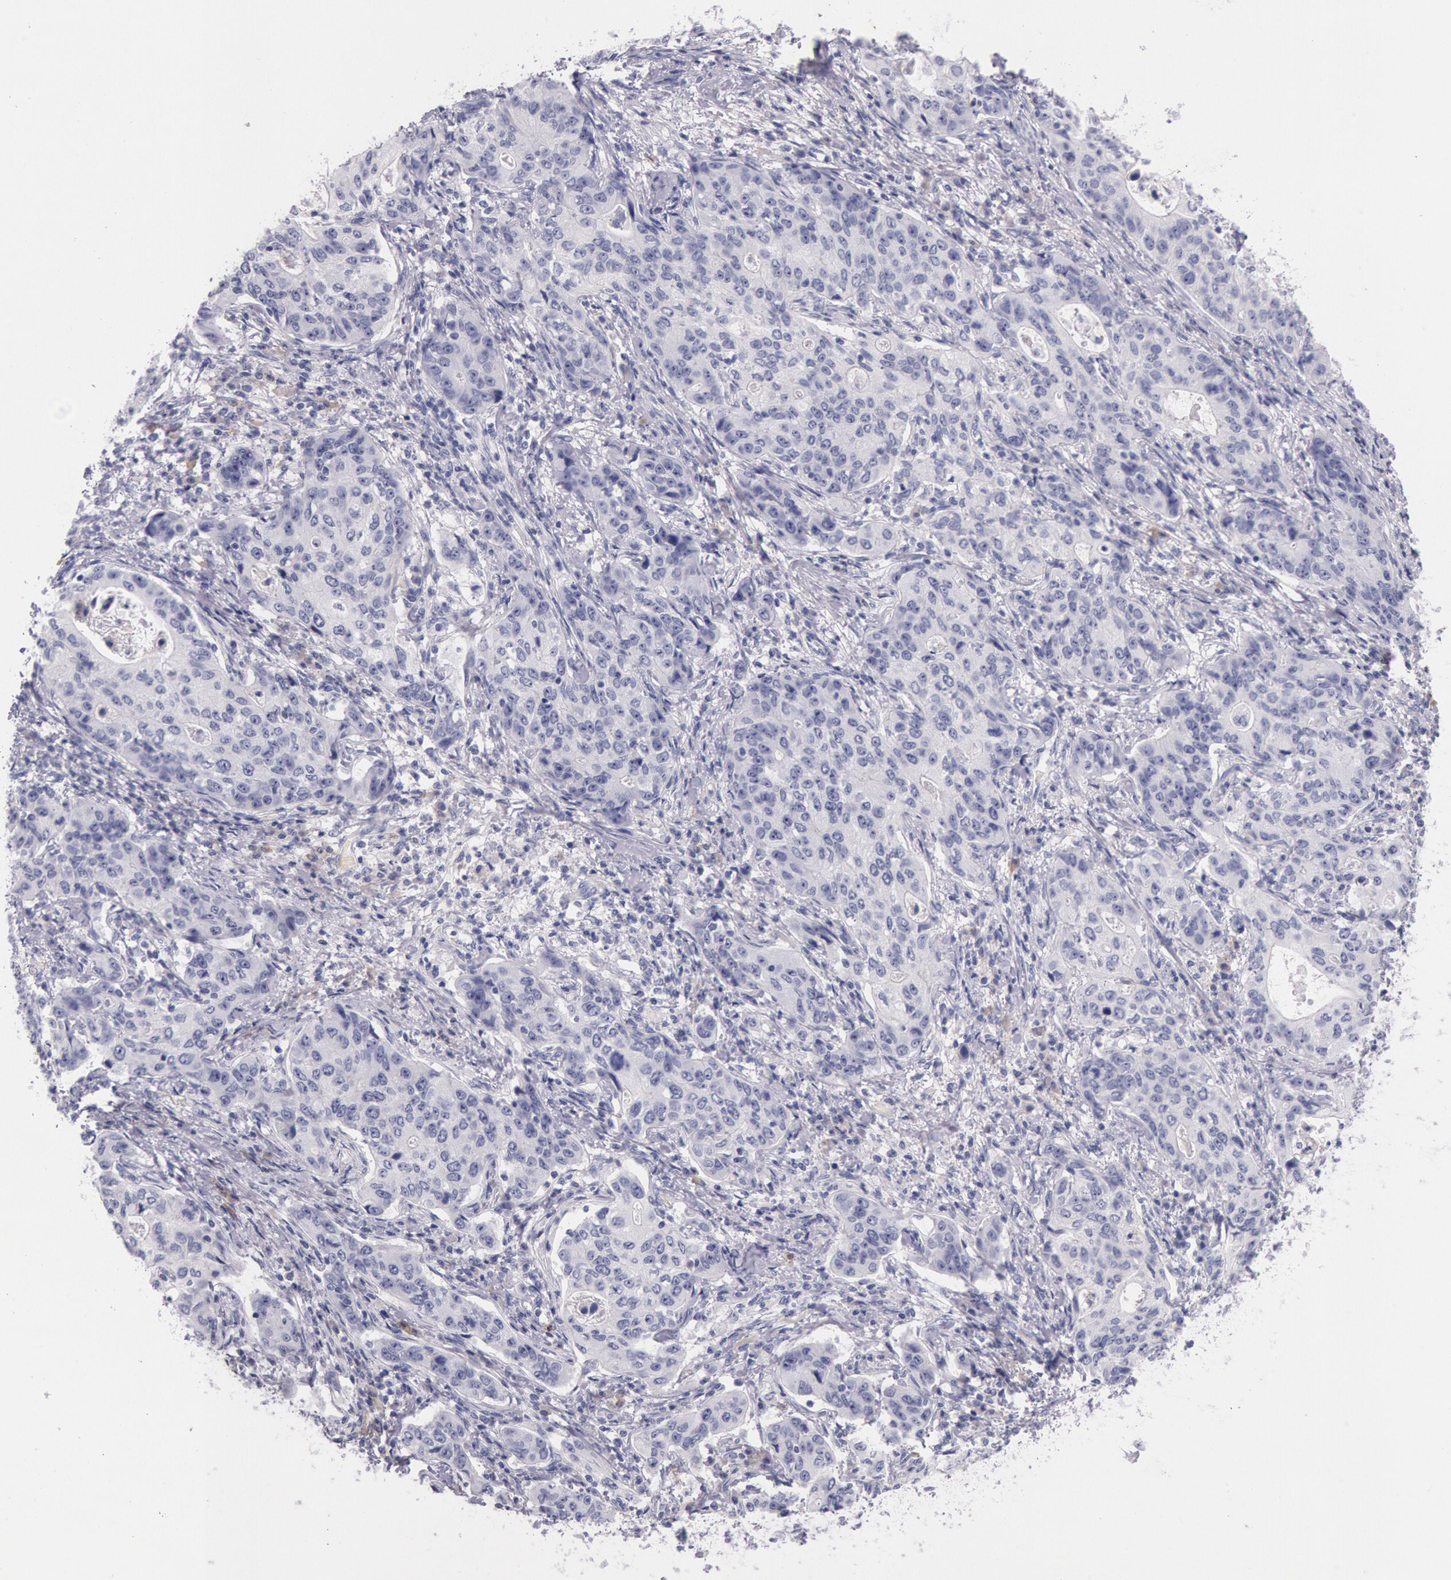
{"staining": {"intensity": "negative", "quantity": "none", "location": "none"}, "tissue": "stomach cancer", "cell_type": "Tumor cells", "image_type": "cancer", "snomed": [{"axis": "morphology", "description": "Adenocarcinoma, NOS"}, {"axis": "topography", "description": "Esophagus"}, {"axis": "topography", "description": "Stomach"}], "caption": "Stomach cancer (adenocarcinoma) stained for a protein using immunohistochemistry (IHC) reveals no positivity tumor cells.", "gene": "EGFR", "patient": {"sex": "male", "age": 74}}